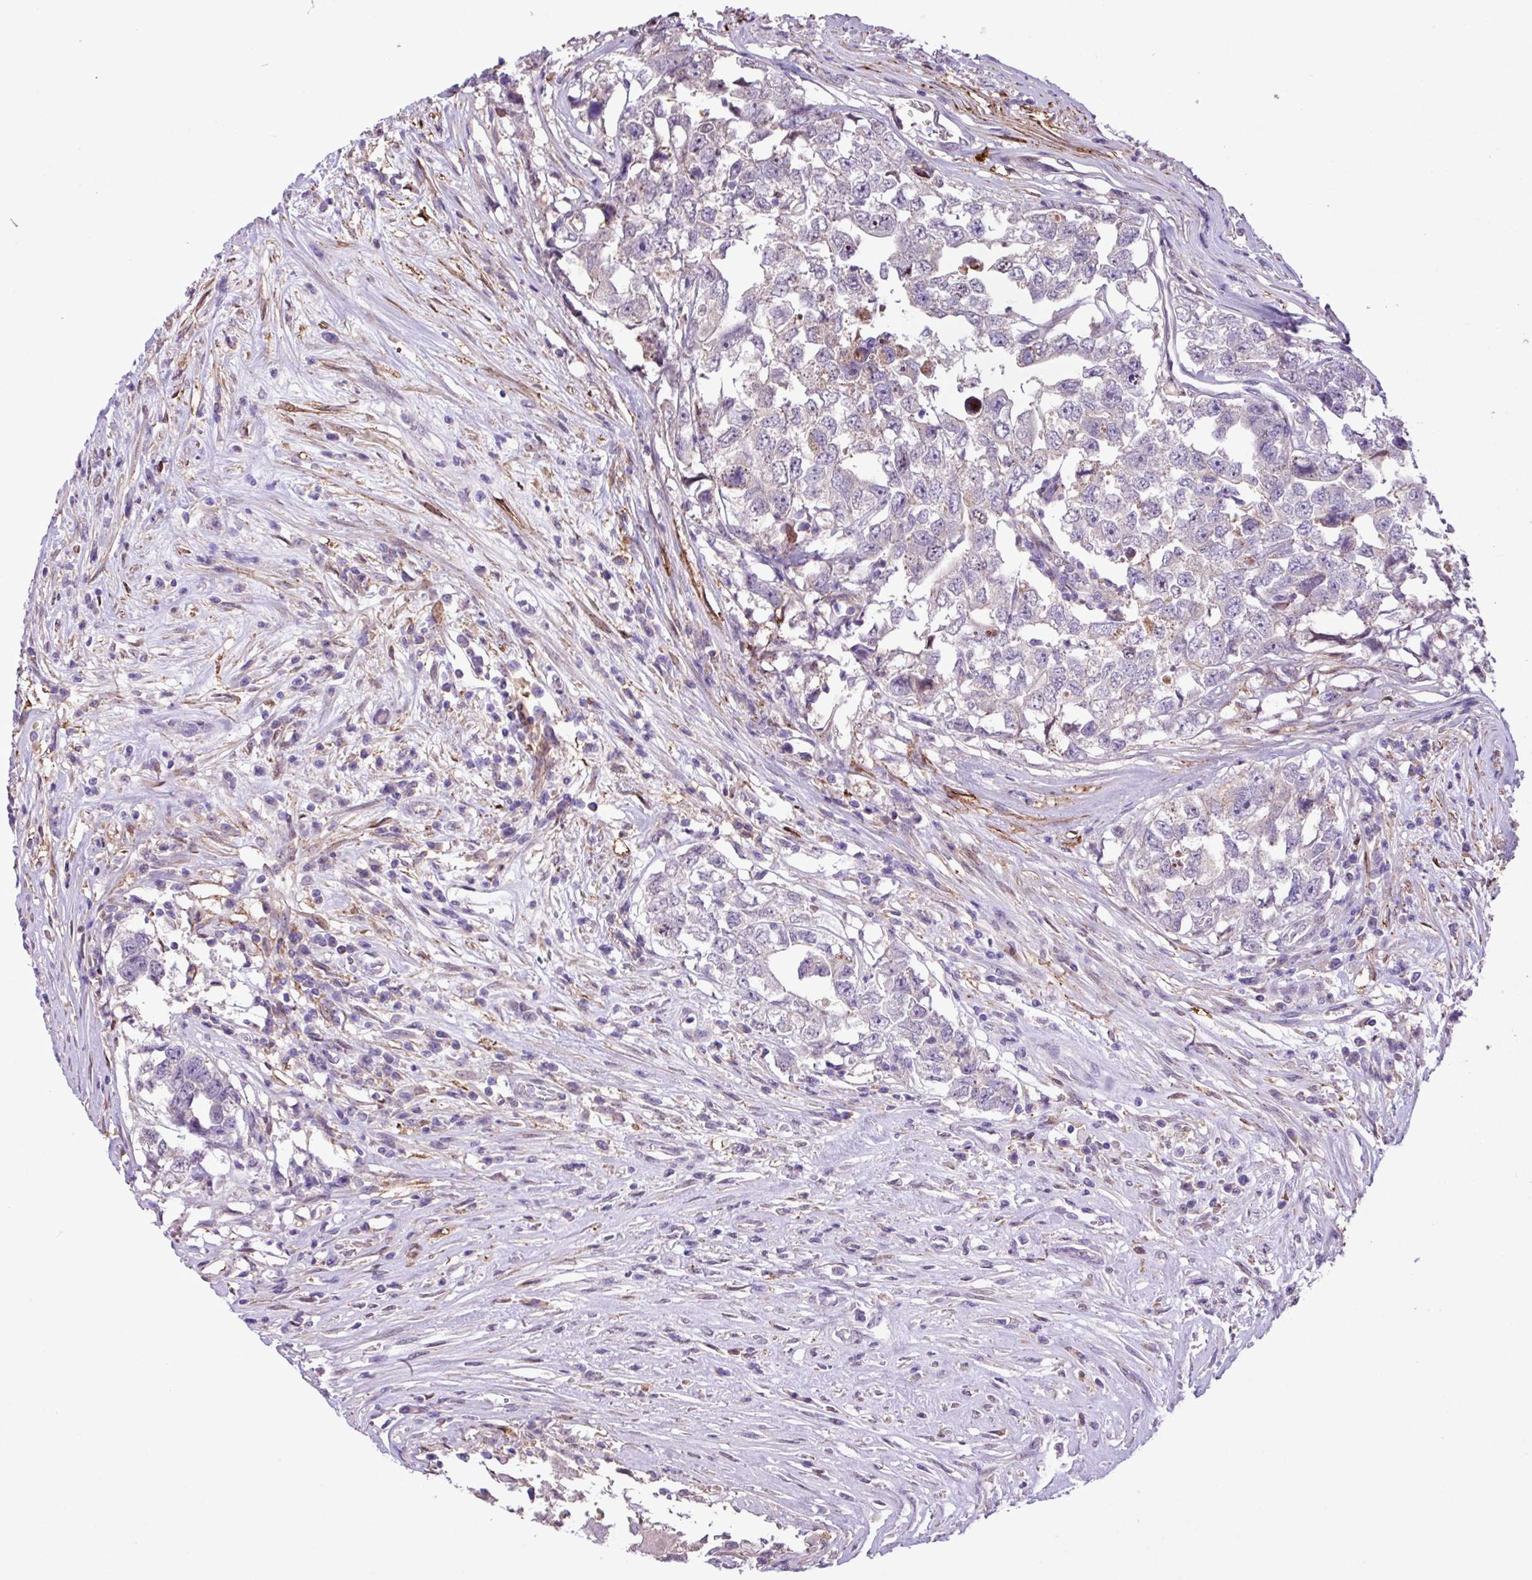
{"staining": {"intensity": "negative", "quantity": "none", "location": "none"}, "tissue": "testis cancer", "cell_type": "Tumor cells", "image_type": "cancer", "snomed": [{"axis": "morphology", "description": "Carcinoma, Embryonal, NOS"}, {"axis": "topography", "description": "Testis"}], "caption": "This is an immunohistochemistry micrograph of testis cancer. There is no expression in tumor cells.", "gene": "RPP25L", "patient": {"sex": "male", "age": 22}}